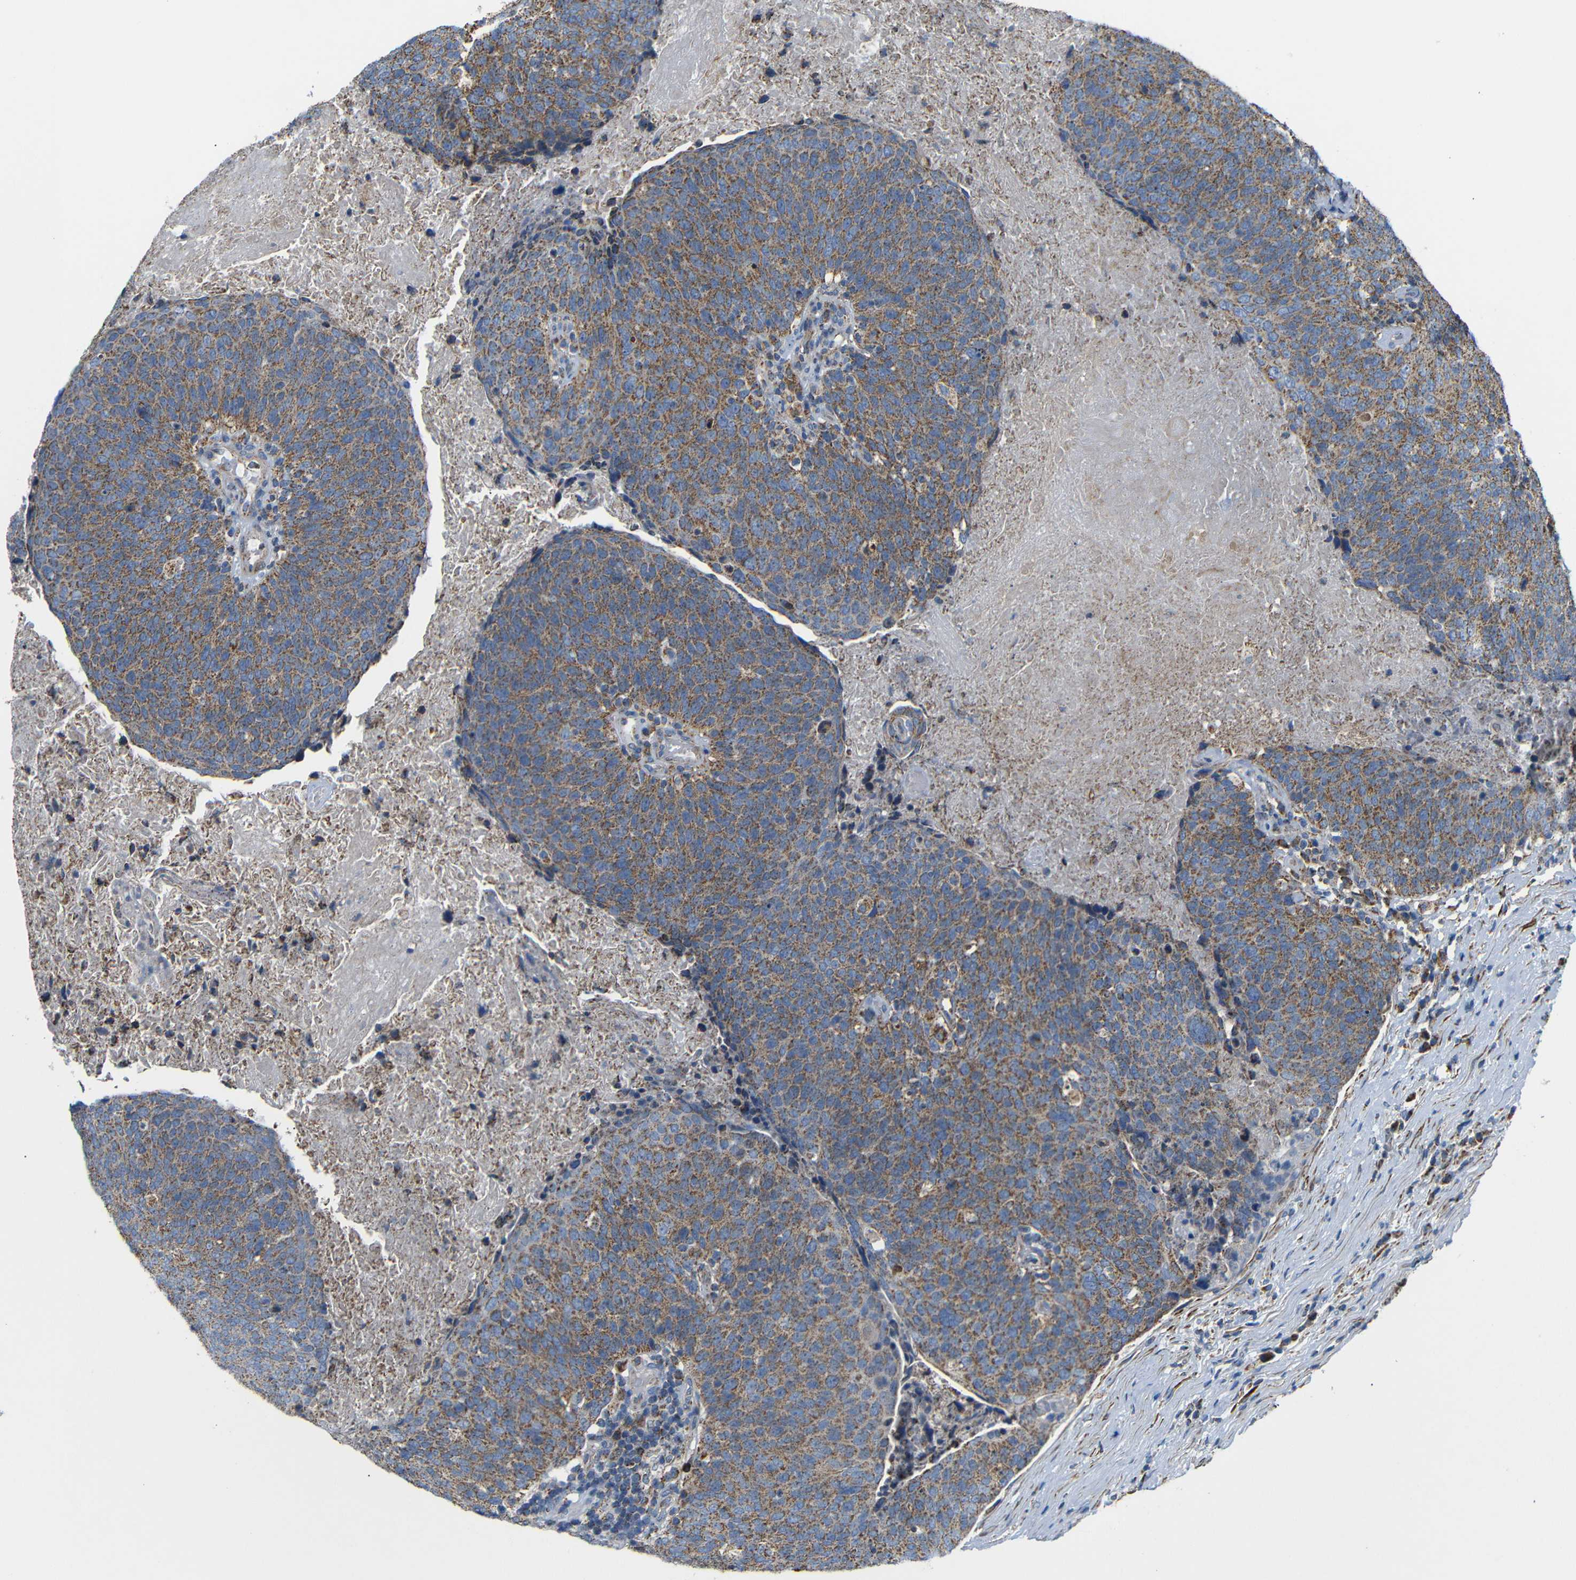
{"staining": {"intensity": "moderate", "quantity": ">75%", "location": "cytoplasmic/membranous"}, "tissue": "head and neck cancer", "cell_type": "Tumor cells", "image_type": "cancer", "snomed": [{"axis": "morphology", "description": "Squamous cell carcinoma, NOS"}, {"axis": "morphology", "description": "Squamous cell carcinoma, metastatic, NOS"}, {"axis": "topography", "description": "Lymph node"}, {"axis": "topography", "description": "Head-Neck"}], "caption": "There is medium levels of moderate cytoplasmic/membranous expression in tumor cells of head and neck cancer, as demonstrated by immunohistochemical staining (brown color).", "gene": "FAM171B", "patient": {"sex": "male", "age": 62}}